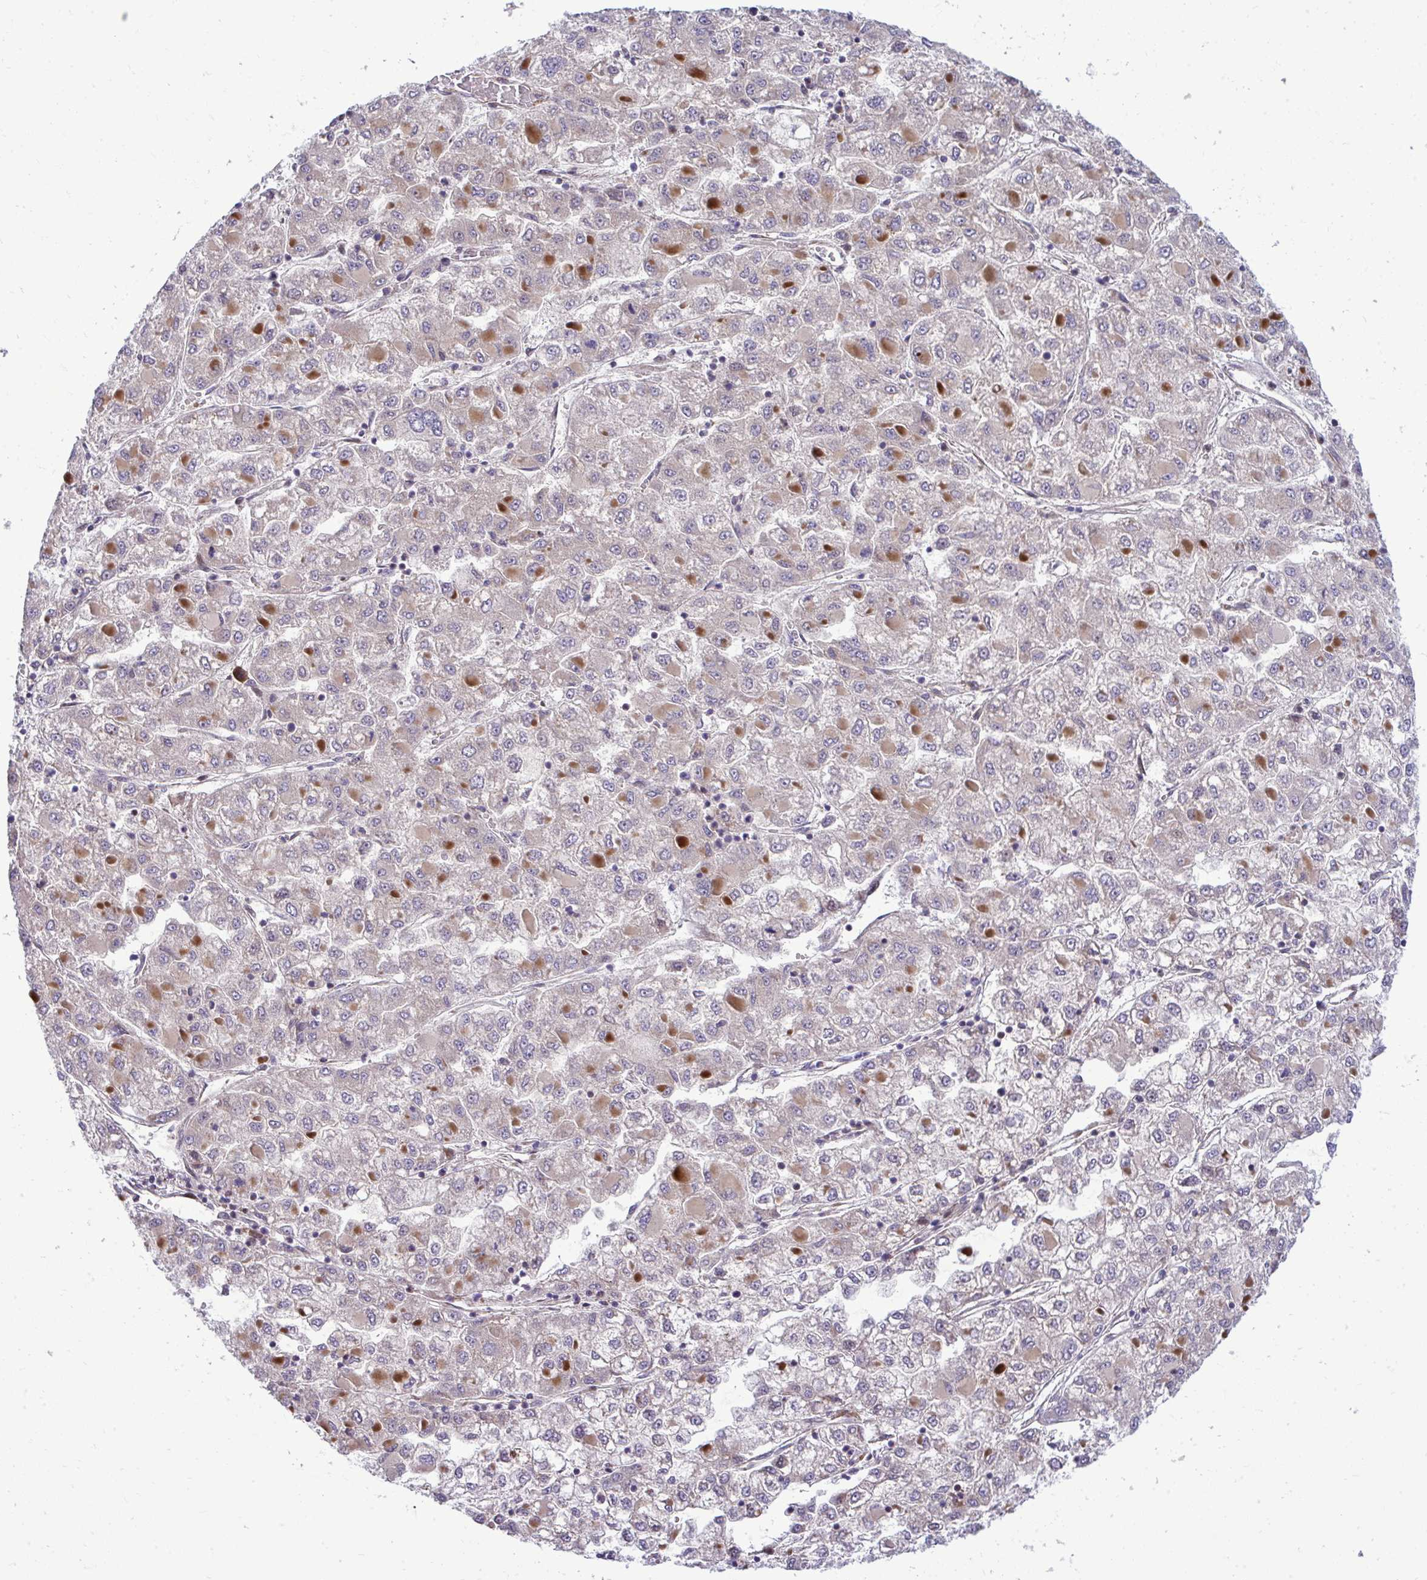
{"staining": {"intensity": "negative", "quantity": "none", "location": "none"}, "tissue": "liver cancer", "cell_type": "Tumor cells", "image_type": "cancer", "snomed": [{"axis": "morphology", "description": "Carcinoma, Hepatocellular, NOS"}, {"axis": "topography", "description": "Liver"}], "caption": "IHC photomicrograph of human liver cancer (hepatocellular carcinoma) stained for a protein (brown), which exhibits no positivity in tumor cells.", "gene": "ZSCAN9", "patient": {"sex": "male", "age": 40}}